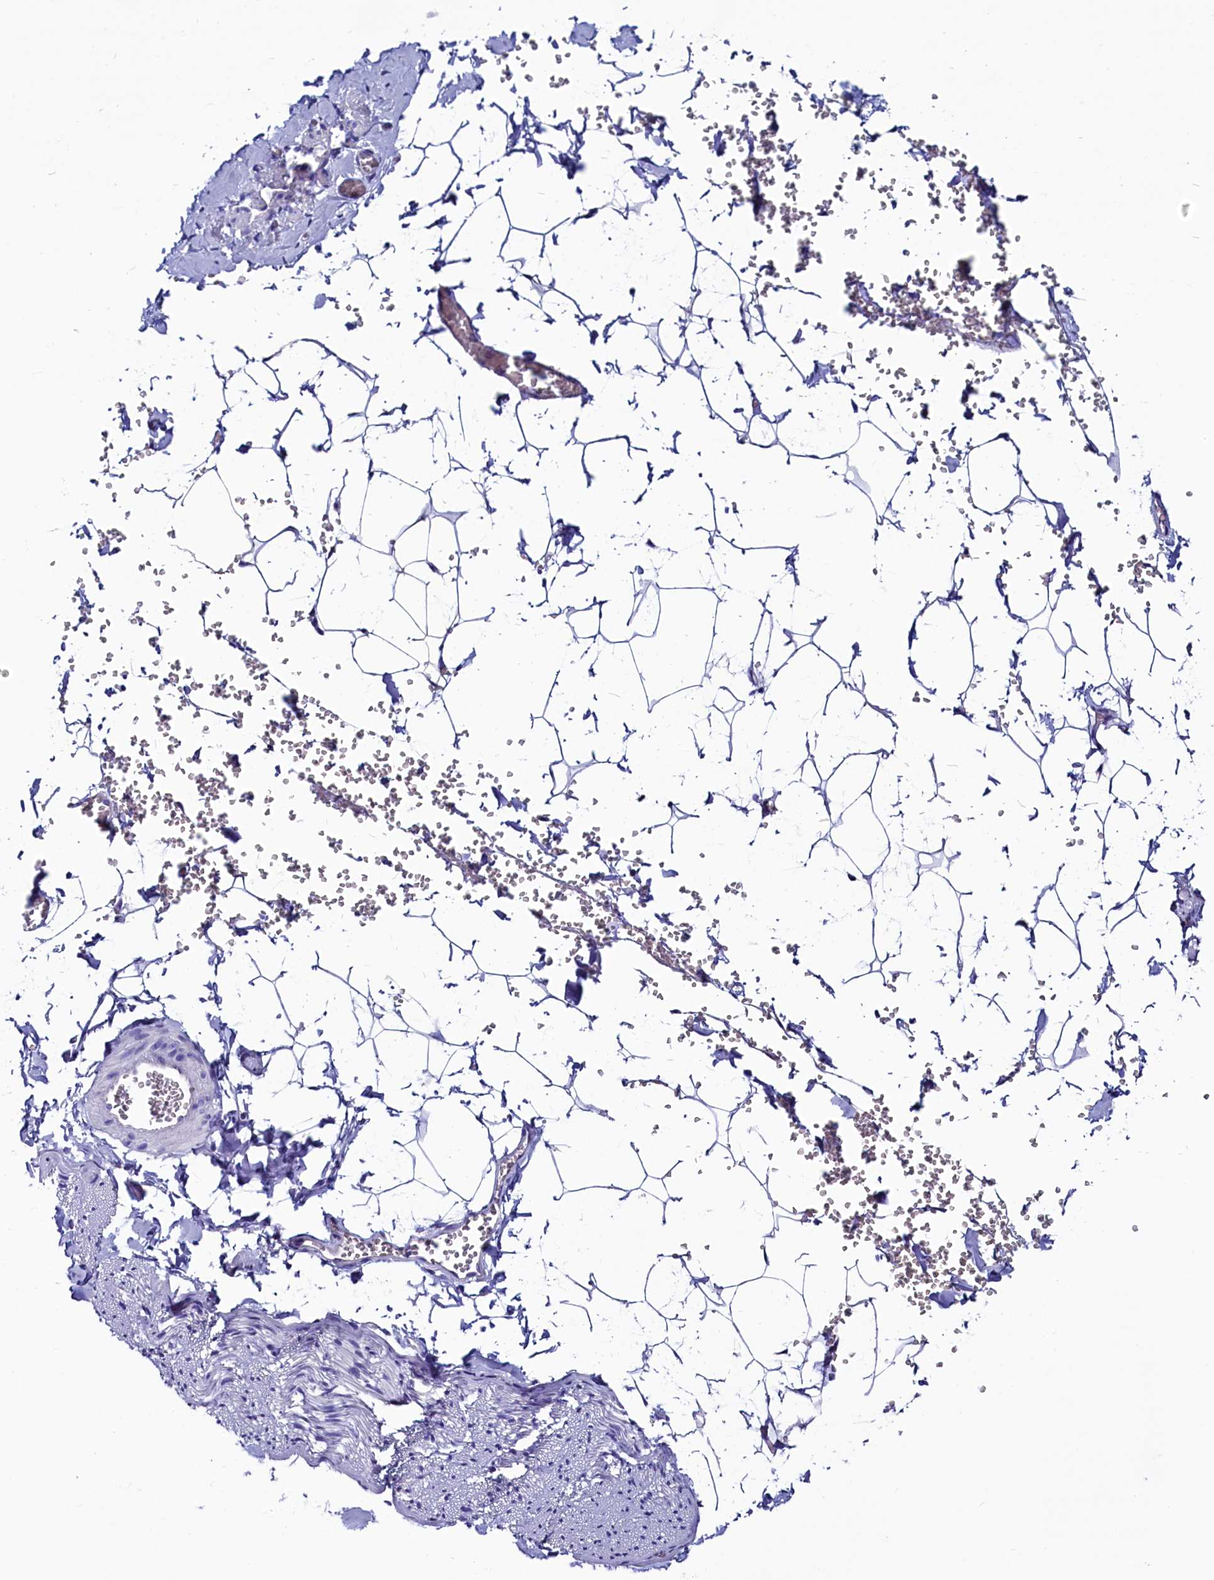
{"staining": {"intensity": "negative", "quantity": "none", "location": "none"}, "tissue": "adipose tissue", "cell_type": "Adipocytes", "image_type": "normal", "snomed": [{"axis": "morphology", "description": "Normal tissue, NOS"}, {"axis": "topography", "description": "Gallbladder"}, {"axis": "topography", "description": "Peripheral nerve tissue"}], "caption": "Immunohistochemistry histopathology image of unremarkable adipose tissue: adipose tissue stained with DAB shows no significant protein staining in adipocytes. (IHC, brightfield microscopy, high magnification).", "gene": "CIAPIN1", "patient": {"sex": "male", "age": 38}}